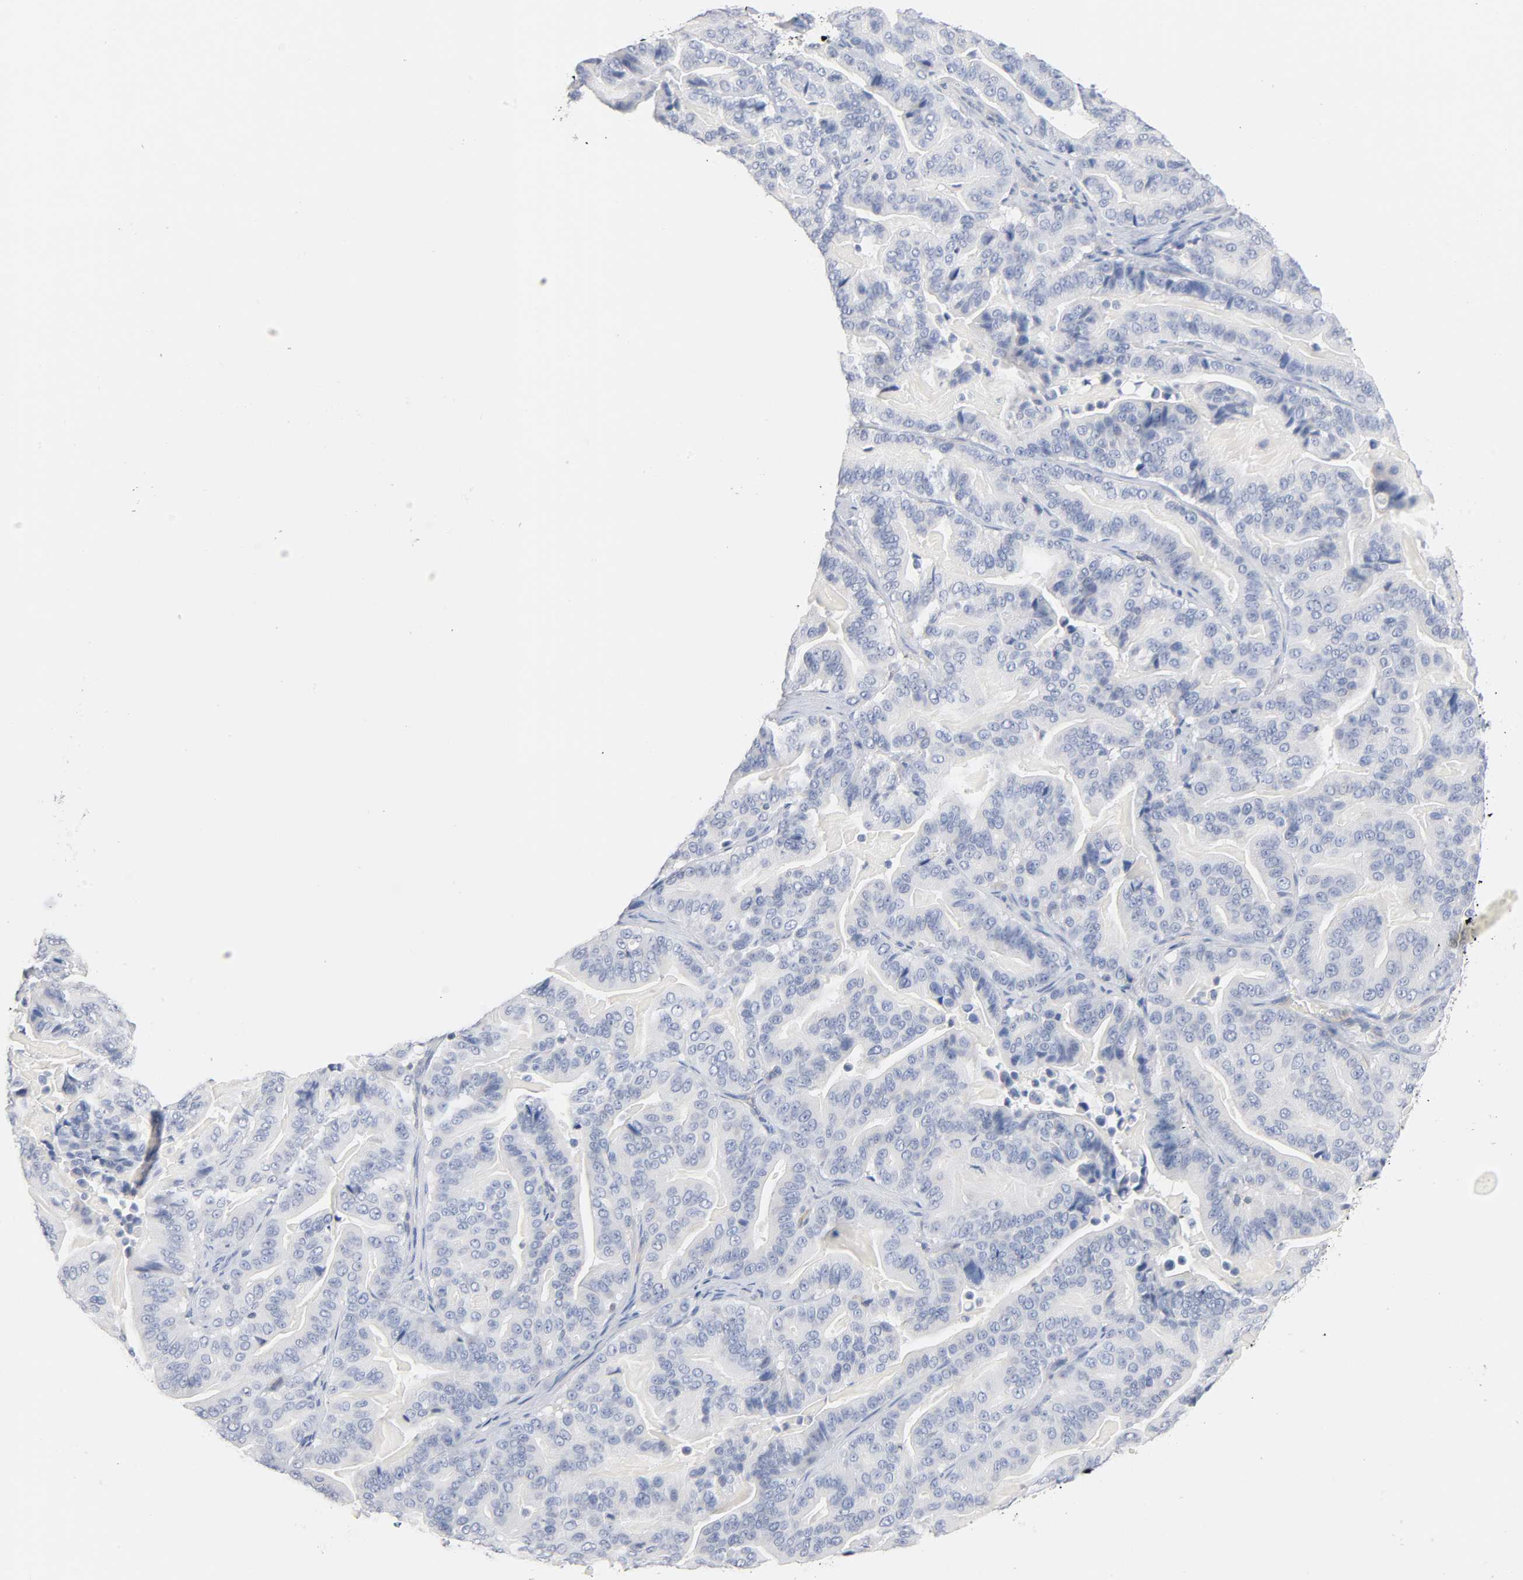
{"staining": {"intensity": "negative", "quantity": "none", "location": "none"}, "tissue": "pancreatic cancer", "cell_type": "Tumor cells", "image_type": "cancer", "snomed": [{"axis": "morphology", "description": "Adenocarcinoma, NOS"}, {"axis": "topography", "description": "Pancreas"}], "caption": "Immunohistochemistry (IHC) histopathology image of human pancreatic adenocarcinoma stained for a protein (brown), which displays no positivity in tumor cells.", "gene": "MALT1", "patient": {"sex": "male", "age": 63}}